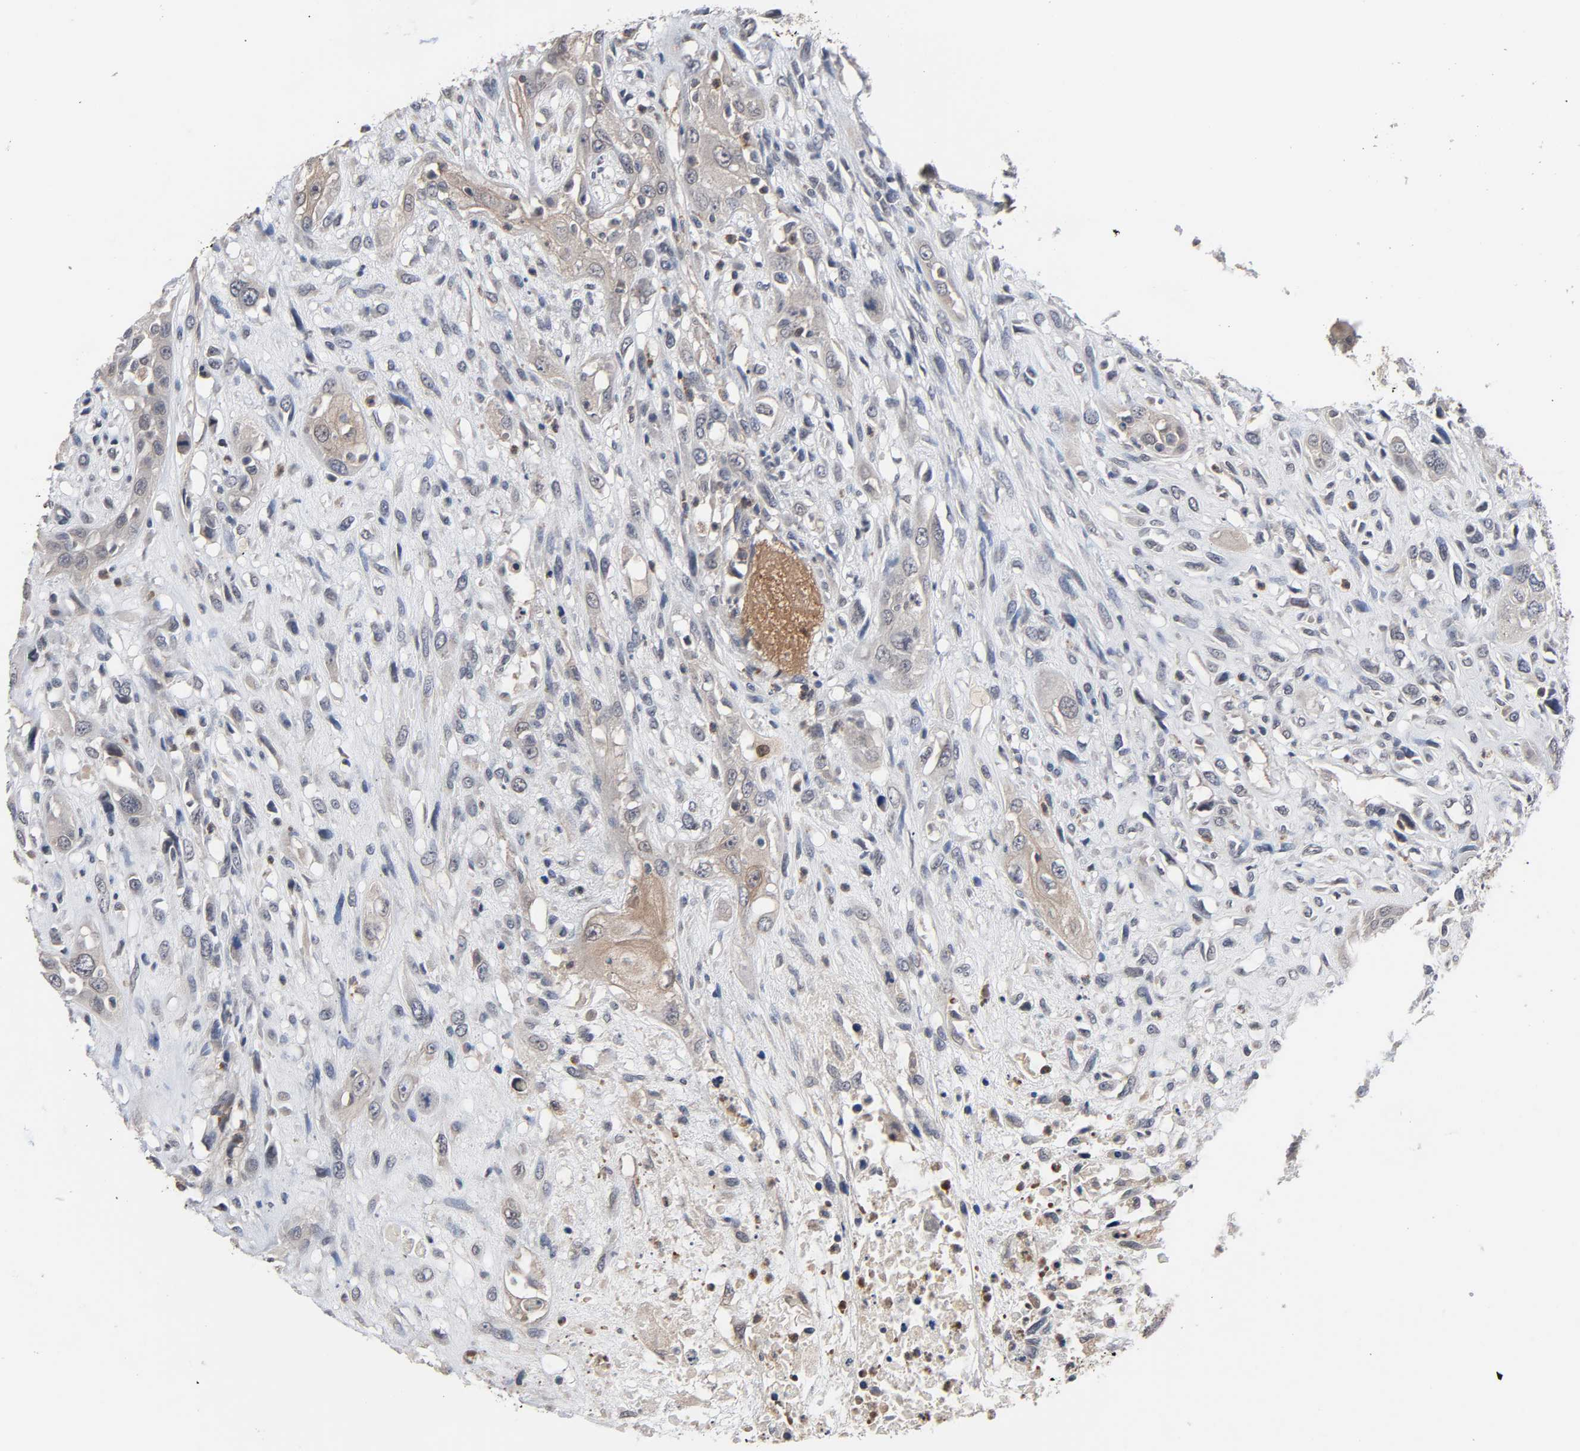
{"staining": {"intensity": "weak", "quantity": "25%-75%", "location": "cytoplasmic/membranous"}, "tissue": "head and neck cancer", "cell_type": "Tumor cells", "image_type": "cancer", "snomed": [{"axis": "morphology", "description": "Necrosis, NOS"}, {"axis": "morphology", "description": "Neoplasm, malignant, NOS"}, {"axis": "topography", "description": "Salivary gland"}, {"axis": "topography", "description": "Head-Neck"}], "caption": "A brown stain highlights weak cytoplasmic/membranous positivity of a protein in human malignant neoplasm (head and neck) tumor cells. (DAB (3,3'-diaminobenzidine) IHC, brown staining for protein, blue staining for nuclei).", "gene": "CCDC175", "patient": {"sex": "male", "age": 43}}